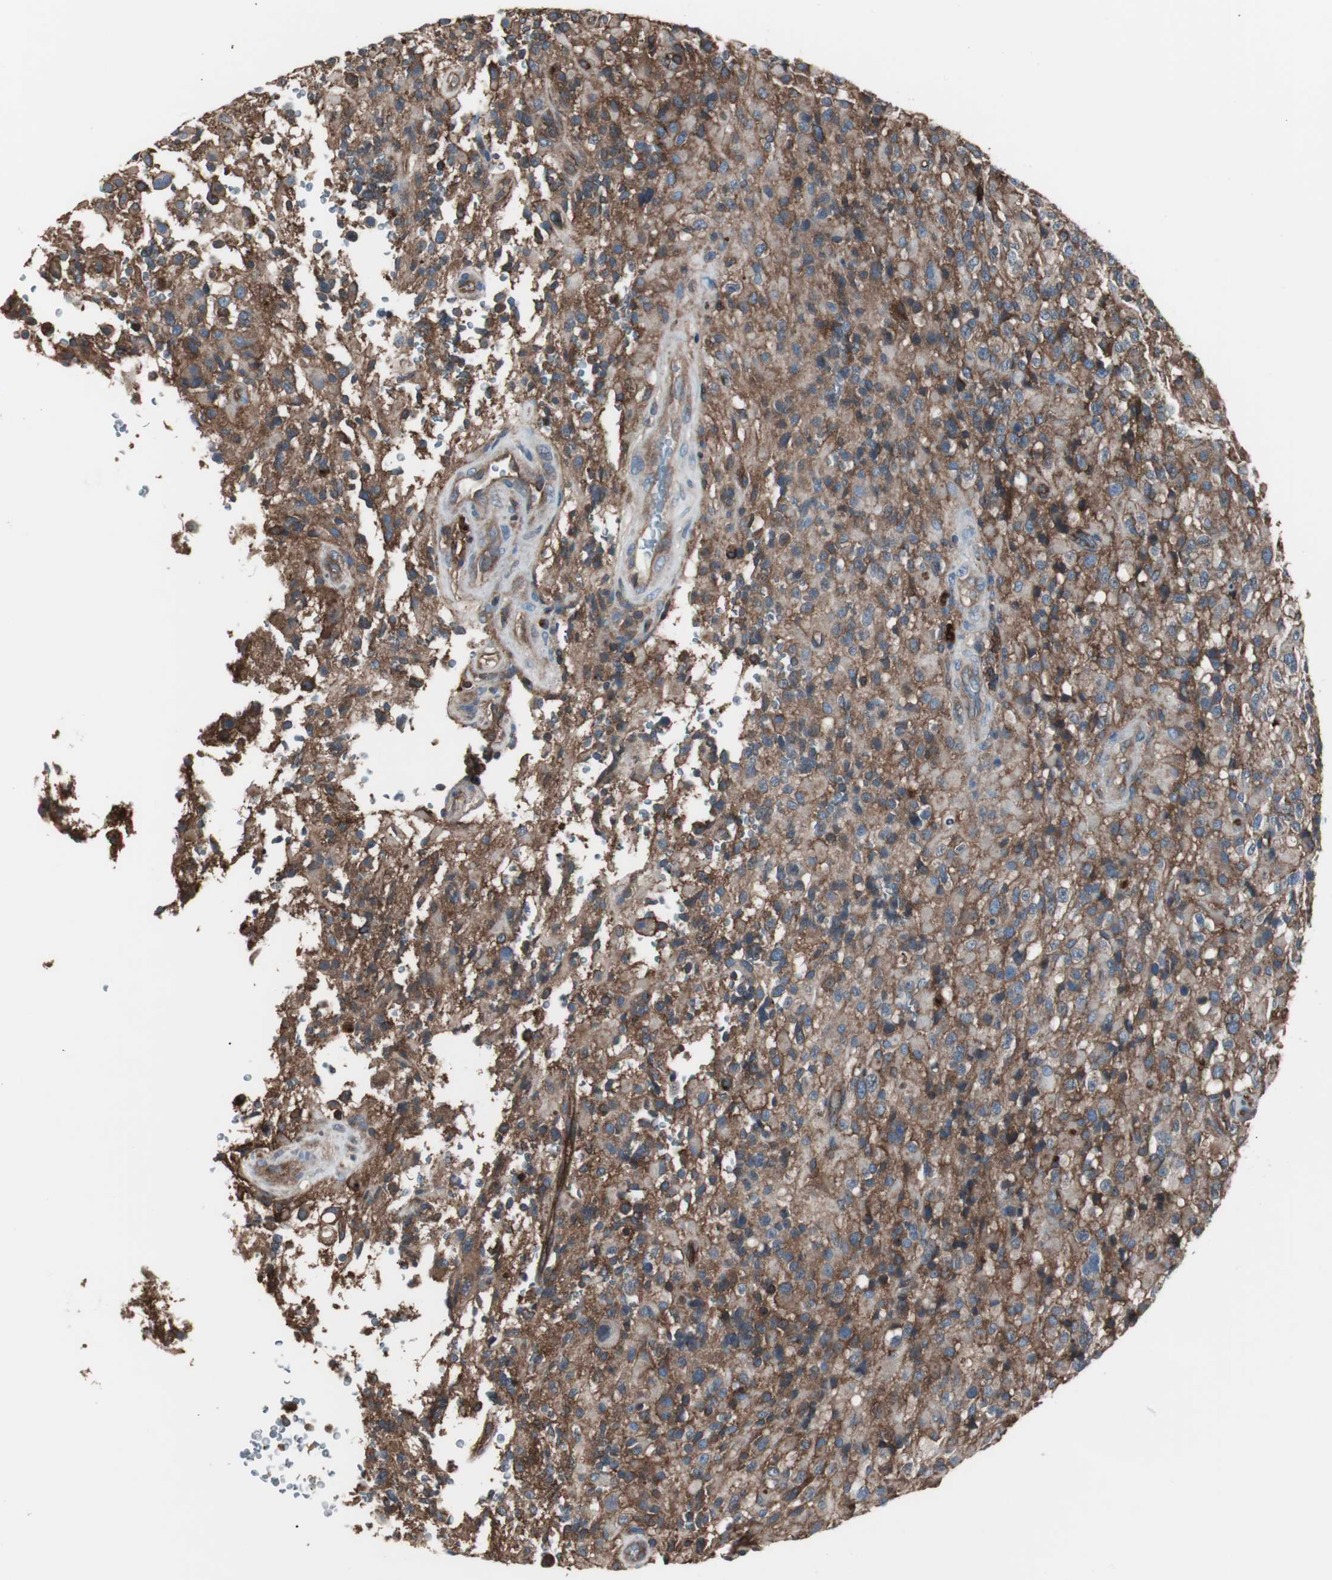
{"staining": {"intensity": "moderate", "quantity": "25%-75%", "location": "cytoplasmic/membranous"}, "tissue": "glioma", "cell_type": "Tumor cells", "image_type": "cancer", "snomed": [{"axis": "morphology", "description": "Glioma, malignant, High grade"}, {"axis": "topography", "description": "Brain"}], "caption": "An immunohistochemistry micrograph of tumor tissue is shown. Protein staining in brown shows moderate cytoplasmic/membranous positivity in malignant glioma (high-grade) within tumor cells.", "gene": "B2M", "patient": {"sex": "male", "age": 71}}